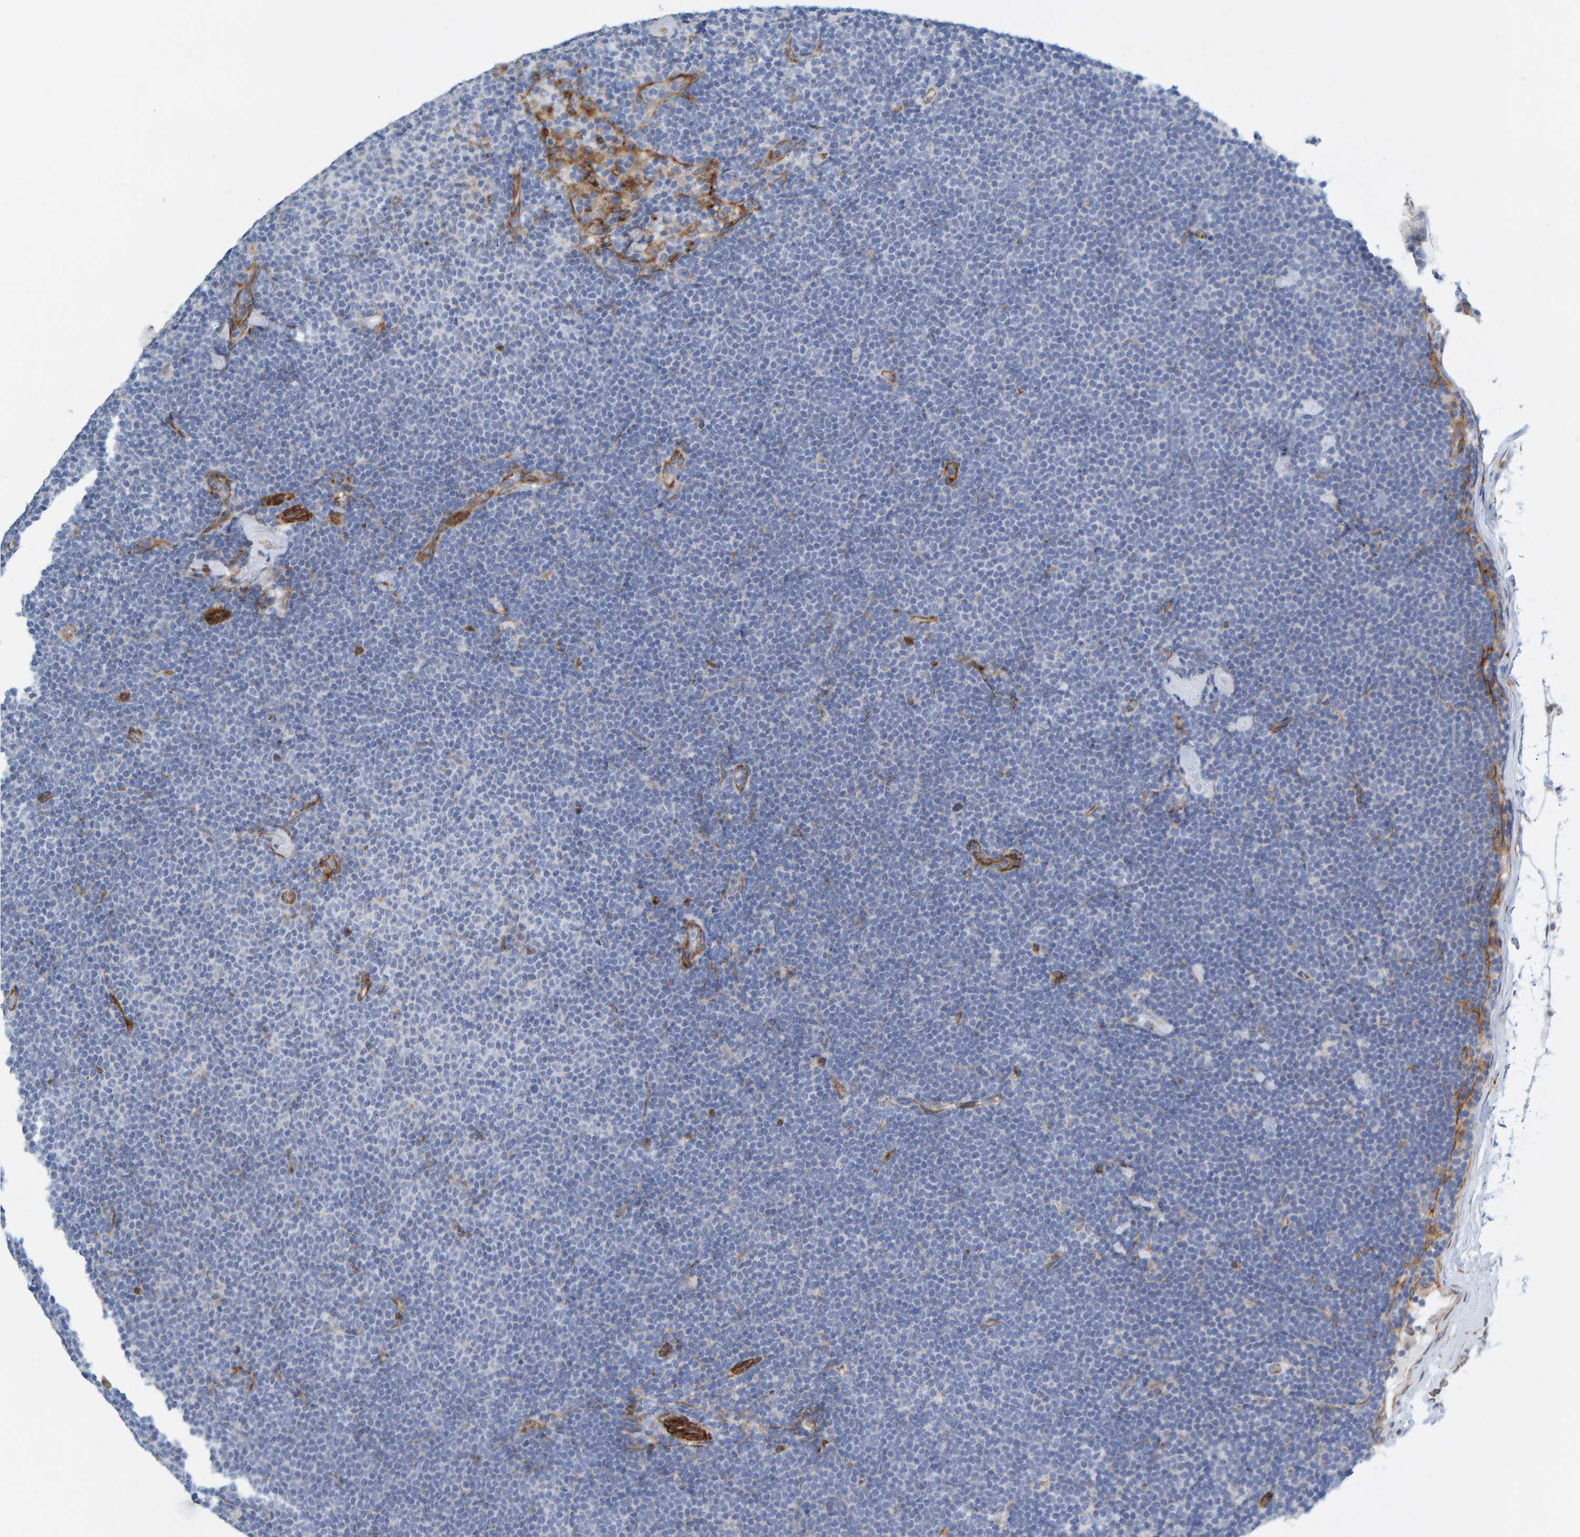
{"staining": {"intensity": "negative", "quantity": "none", "location": "none"}, "tissue": "lymphoma", "cell_type": "Tumor cells", "image_type": "cancer", "snomed": [{"axis": "morphology", "description": "Malignant lymphoma, non-Hodgkin's type, Low grade"}, {"axis": "topography", "description": "Lymph node"}], "caption": "Low-grade malignant lymphoma, non-Hodgkin's type was stained to show a protein in brown. There is no significant expression in tumor cells.", "gene": "MMP16", "patient": {"sex": "female", "age": 53}}